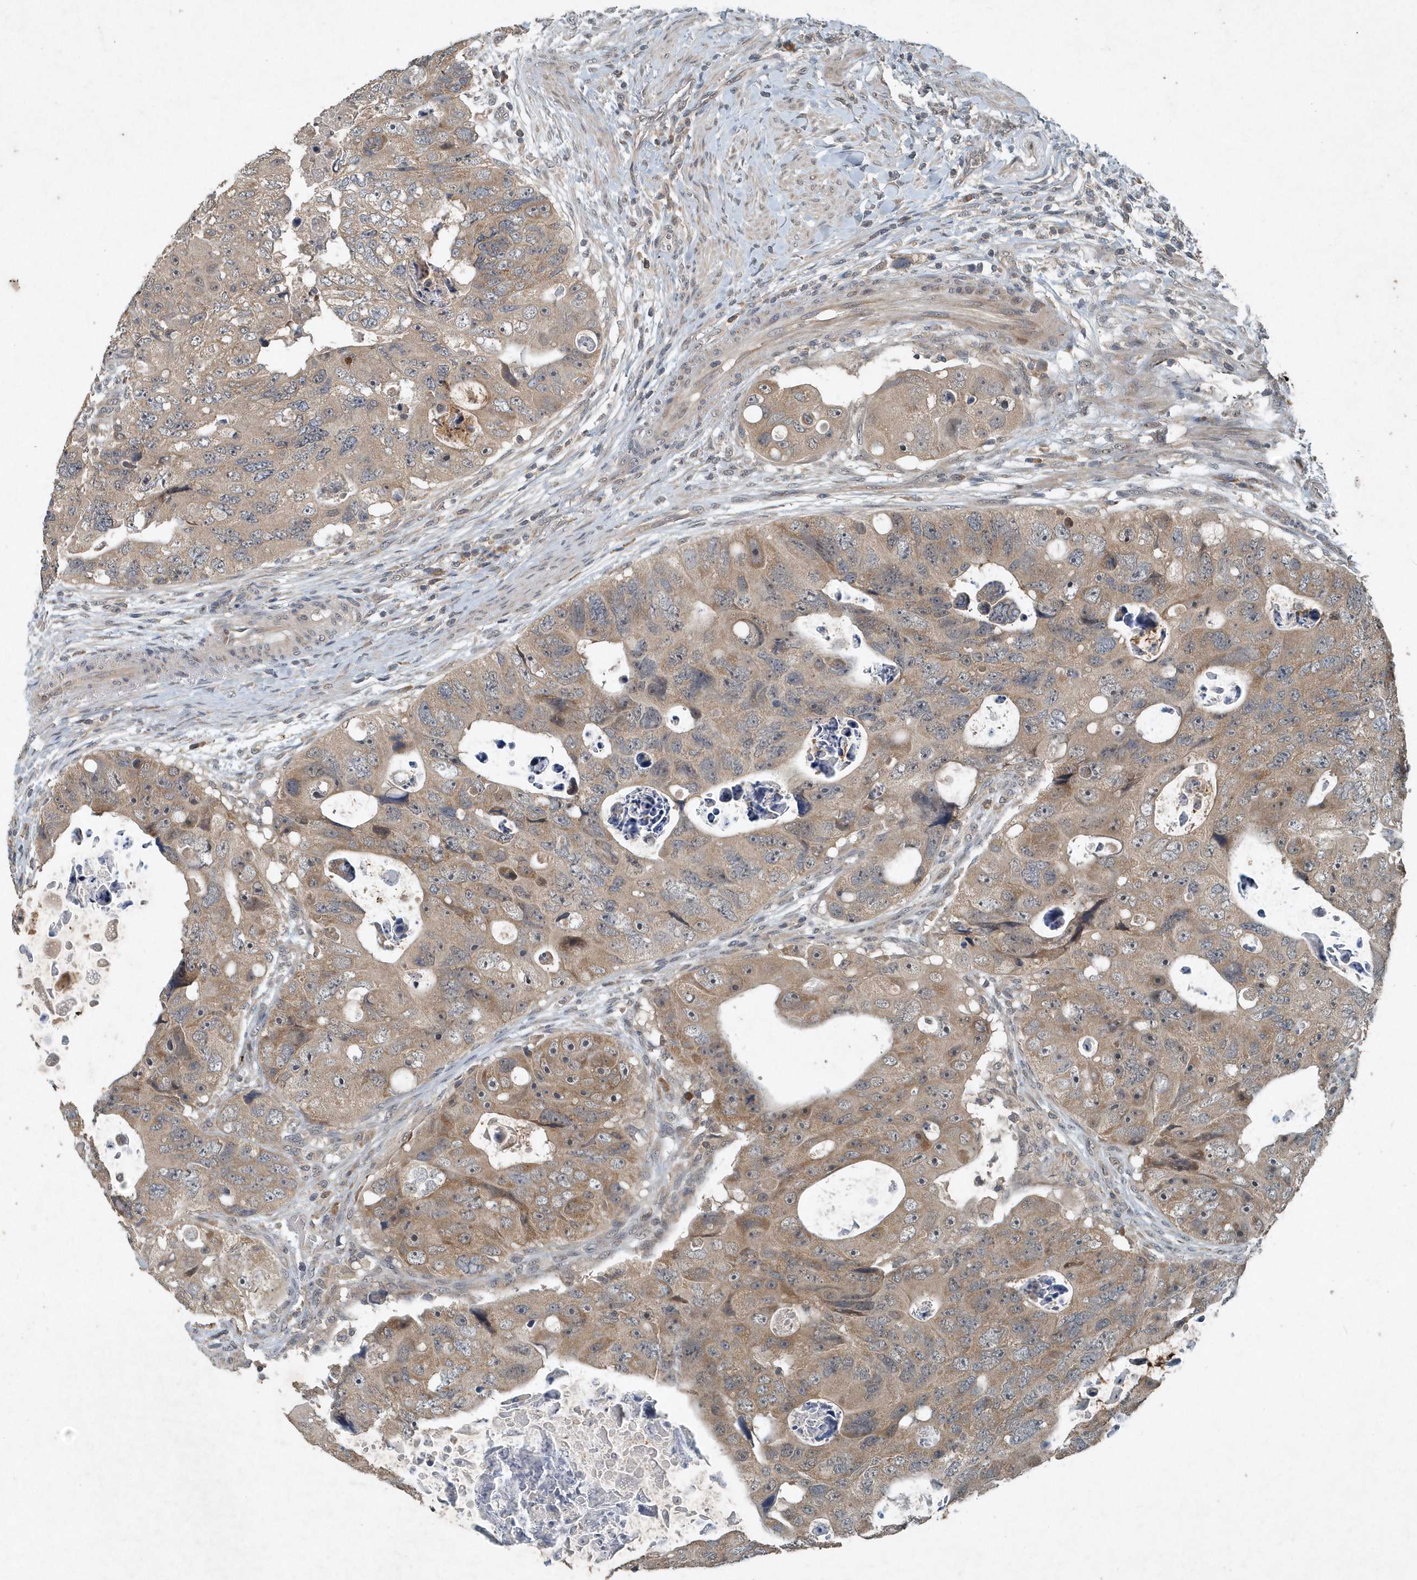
{"staining": {"intensity": "weak", "quantity": ">75%", "location": "cytoplasmic/membranous"}, "tissue": "colorectal cancer", "cell_type": "Tumor cells", "image_type": "cancer", "snomed": [{"axis": "morphology", "description": "Adenocarcinoma, NOS"}, {"axis": "topography", "description": "Rectum"}], "caption": "Protein positivity by immunohistochemistry (IHC) demonstrates weak cytoplasmic/membranous staining in approximately >75% of tumor cells in colorectal adenocarcinoma.", "gene": "SCFD2", "patient": {"sex": "male", "age": 59}}